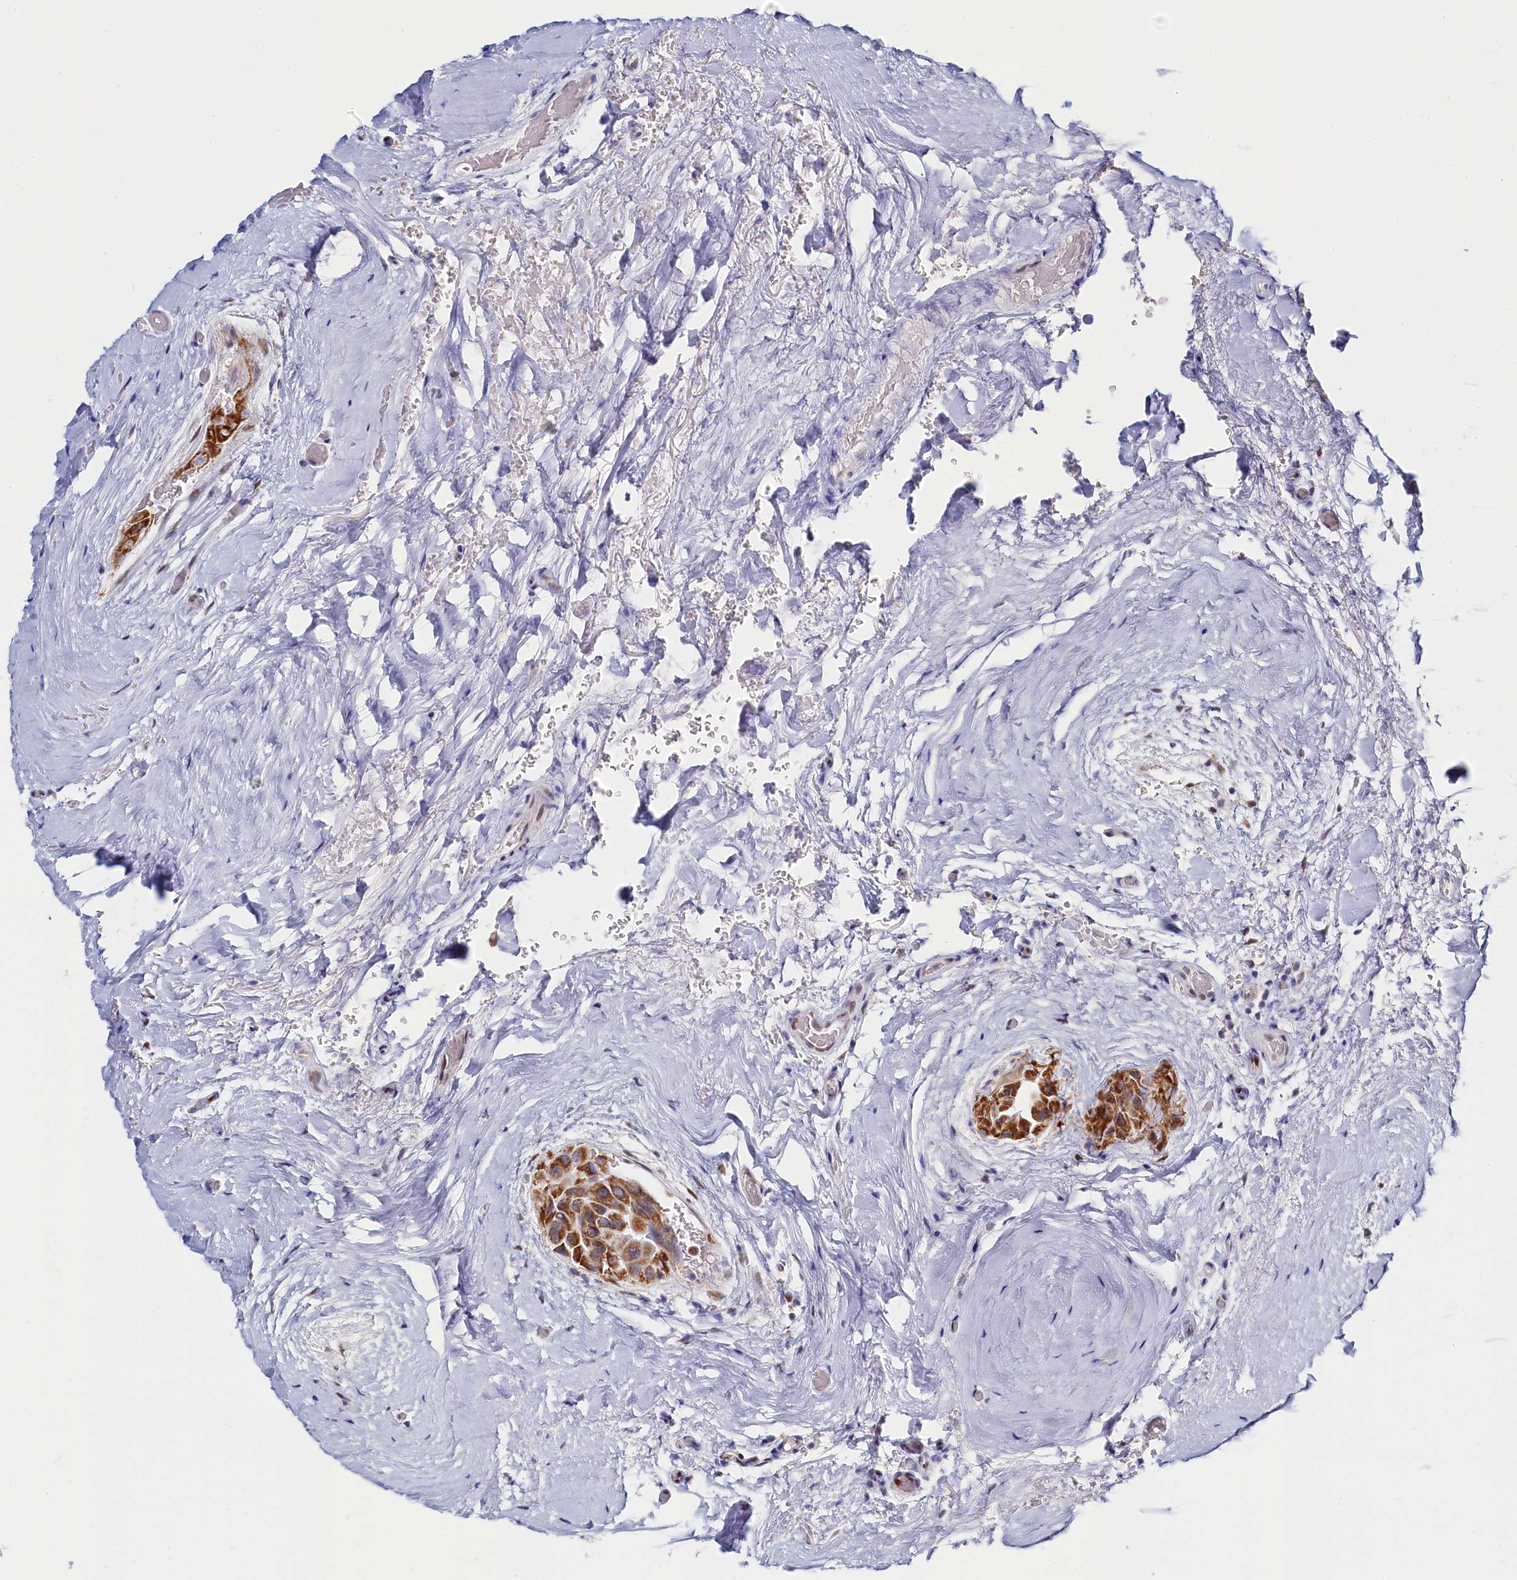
{"staining": {"intensity": "moderate", "quantity": ">75%", "location": "cytoplasmic/membranous"}, "tissue": "thyroid cancer", "cell_type": "Tumor cells", "image_type": "cancer", "snomed": [{"axis": "morphology", "description": "Papillary adenocarcinoma, NOS"}, {"axis": "topography", "description": "Thyroid gland"}], "caption": "Human papillary adenocarcinoma (thyroid) stained with a brown dye reveals moderate cytoplasmic/membranous positive expression in approximately >75% of tumor cells.", "gene": "HDGFL3", "patient": {"sex": "male", "age": 33}}